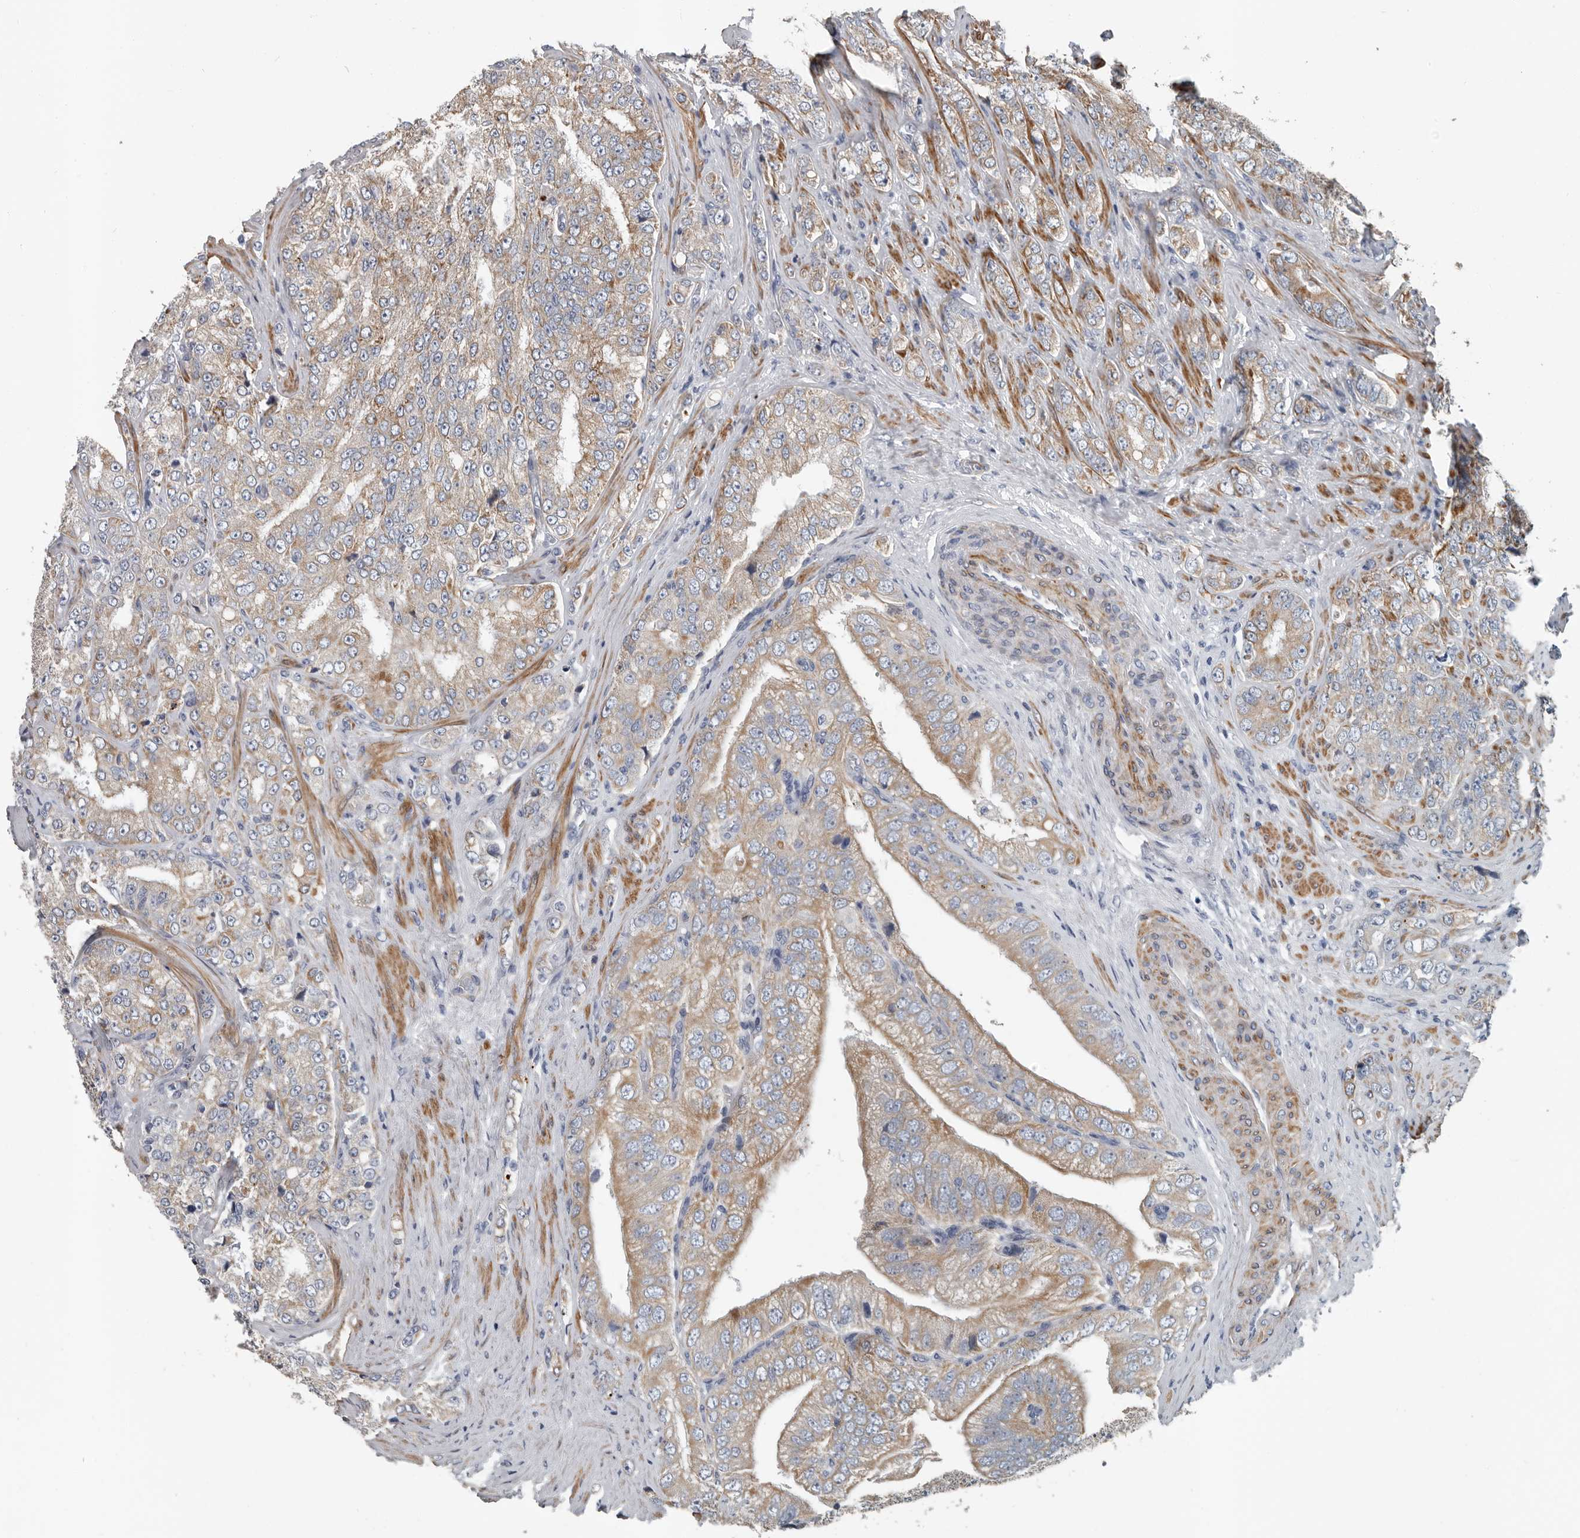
{"staining": {"intensity": "moderate", "quantity": "25%-75%", "location": "cytoplasmic/membranous"}, "tissue": "prostate cancer", "cell_type": "Tumor cells", "image_type": "cancer", "snomed": [{"axis": "morphology", "description": "Adenocarcinoma, High grade"}, {"axis": "topography", "description": "Prostate"}], "caption": "Tumor cells demonstrate medium levels of moderate cytoplasmic/membranous staining in approximately 25%-75% of cells in human prostate cancer.", "gene": "DPY19L4", "patient": {"sex": "male", "age": 58}}